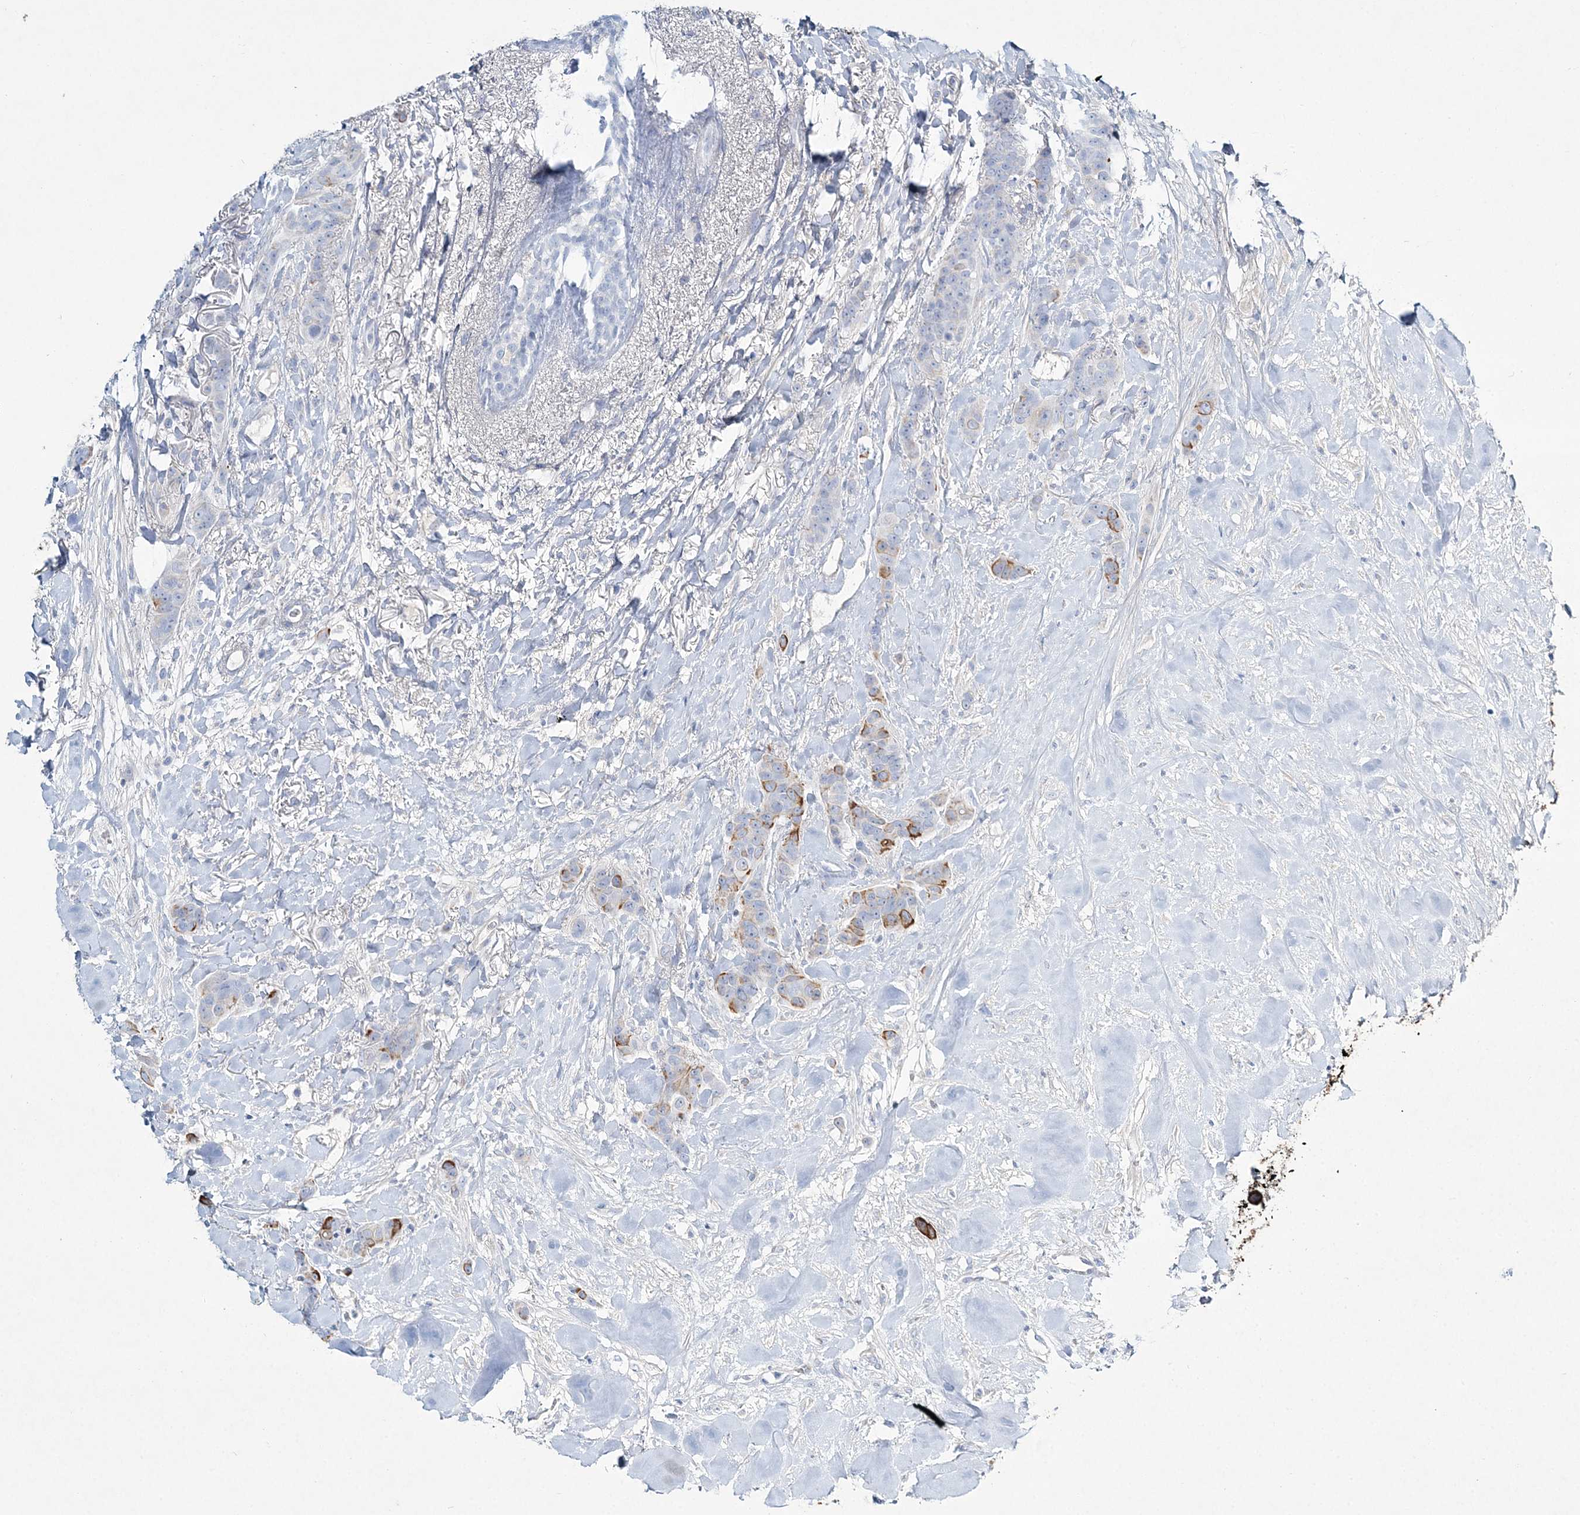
{"staining": {"intensity": "moderate", "quantity": "<25%", "location": "cytoplasmic/membranous"}, "tissue": "breast cancer", "cell_type": "Tumor cells", "image_type": "cancer", "snomed": [{"axis": "morphology", "description": "Duct carcinoma"}, {"axis": "topography", "description": "Breast"}], "caption": "Immunohistochemistry (DAB) staining of human breast cancer (intraductal carcinoma) exhibits moderate cytoplasmic/membranous protein staining in approximately <25% of tumor cells. (brown staining indicates protein expression, while blue staining denotes nuclei).", "gene": "ADGRL1", "patient": {"sex": "female", "age": 40}}